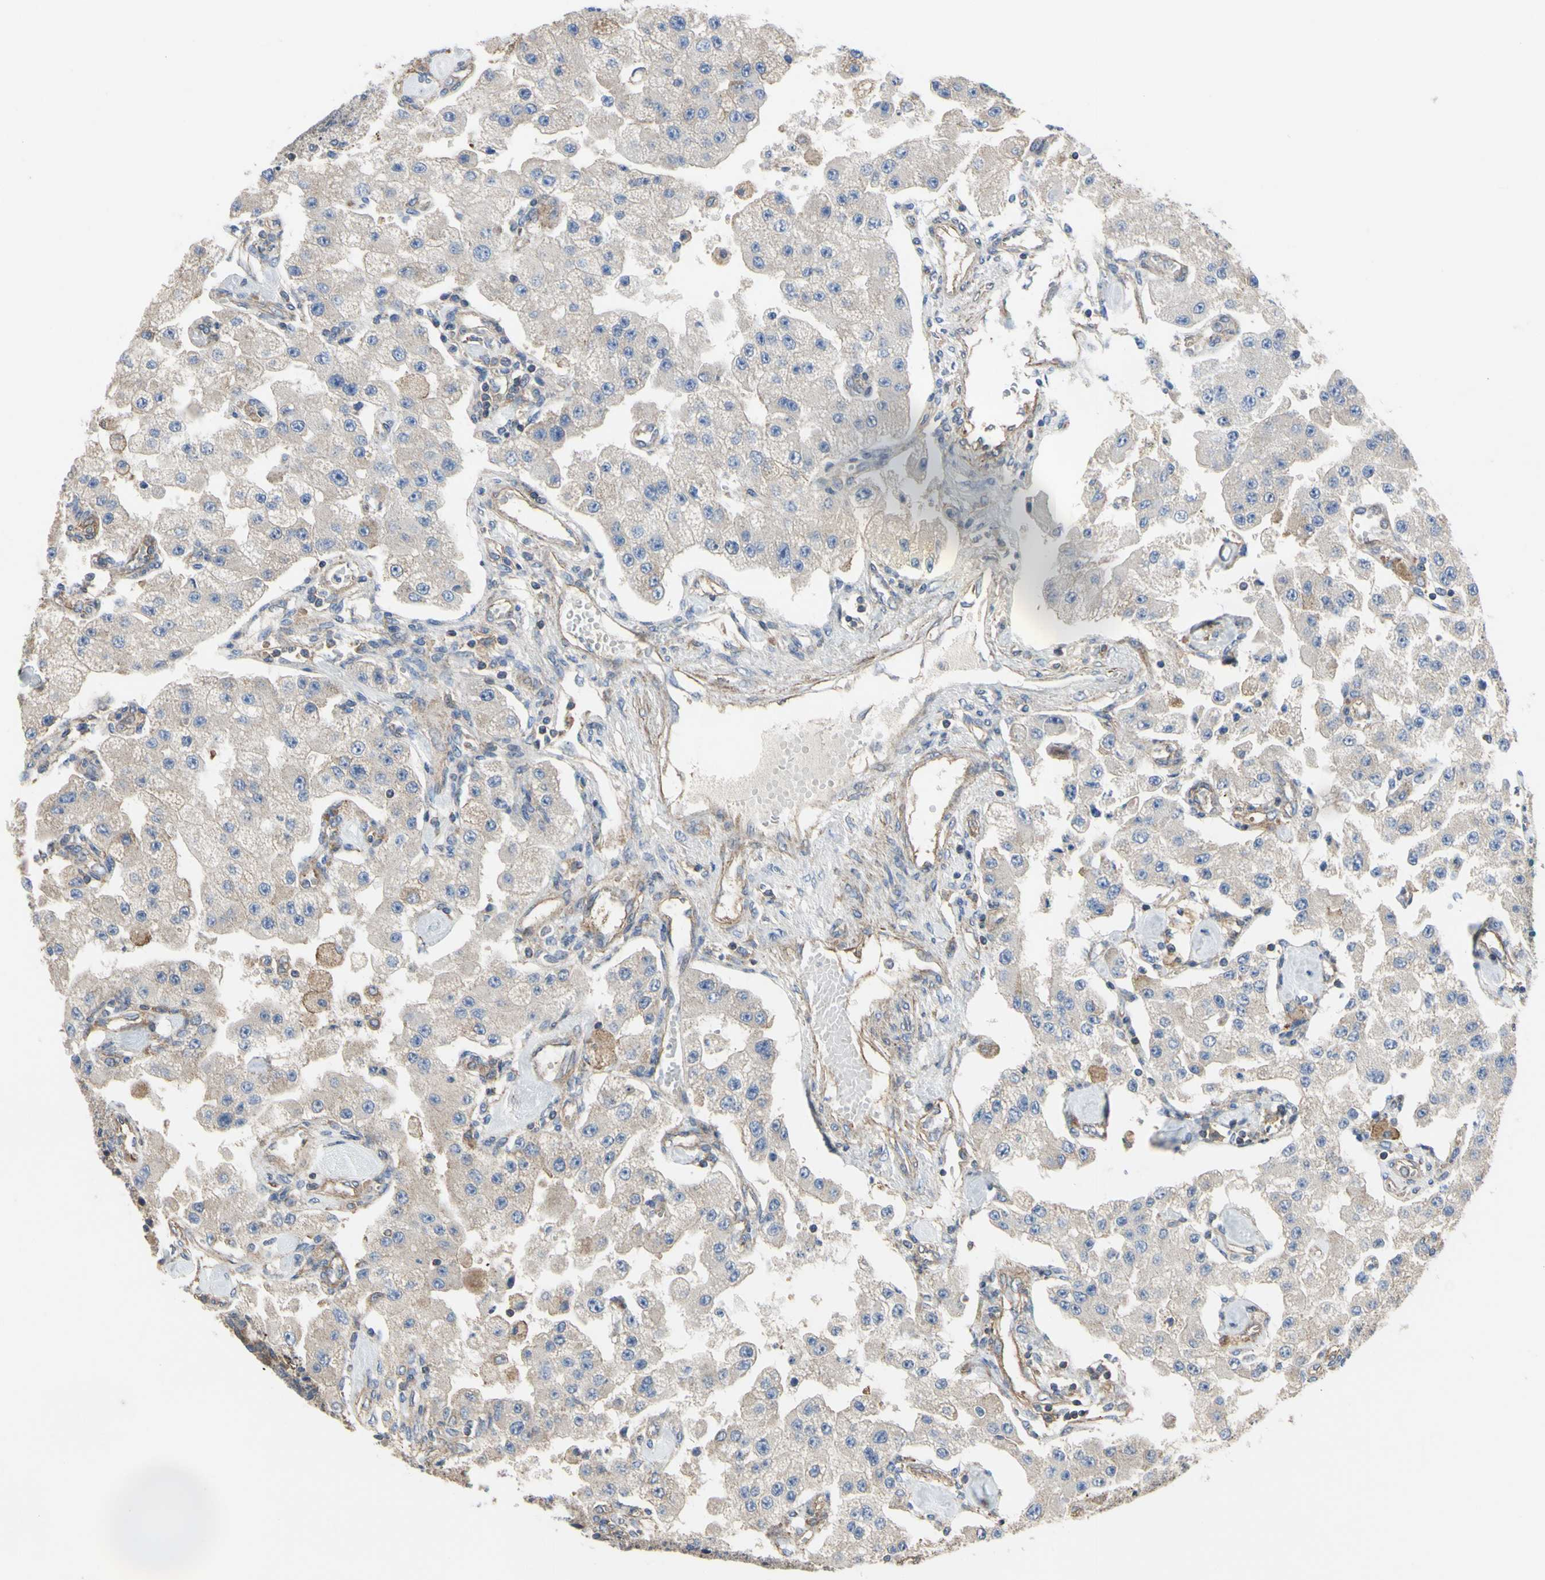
{"staining": {"intensity": "negative", "quantity": "none", "location": "none"}, "tissue": "carcinoid", "cell_type": "Tumor cells", "image_type": "cancer", "snomed": [{"axis": "morphology", "description": "Carcinoid, malignant, NOS"}, {"axis": "topography", "description": "Pancreas"}], "caption": "High power microscopy micrograph of an immunohistochemistry histopathology image of malignant carcinoid, revealing no significant staining in tumor cells. (DAB immunohistochemistry visualized using brightfield microscopy, high magnification).", "gene": "BECN1", "patient": {"sex": "male", "age": 41}}